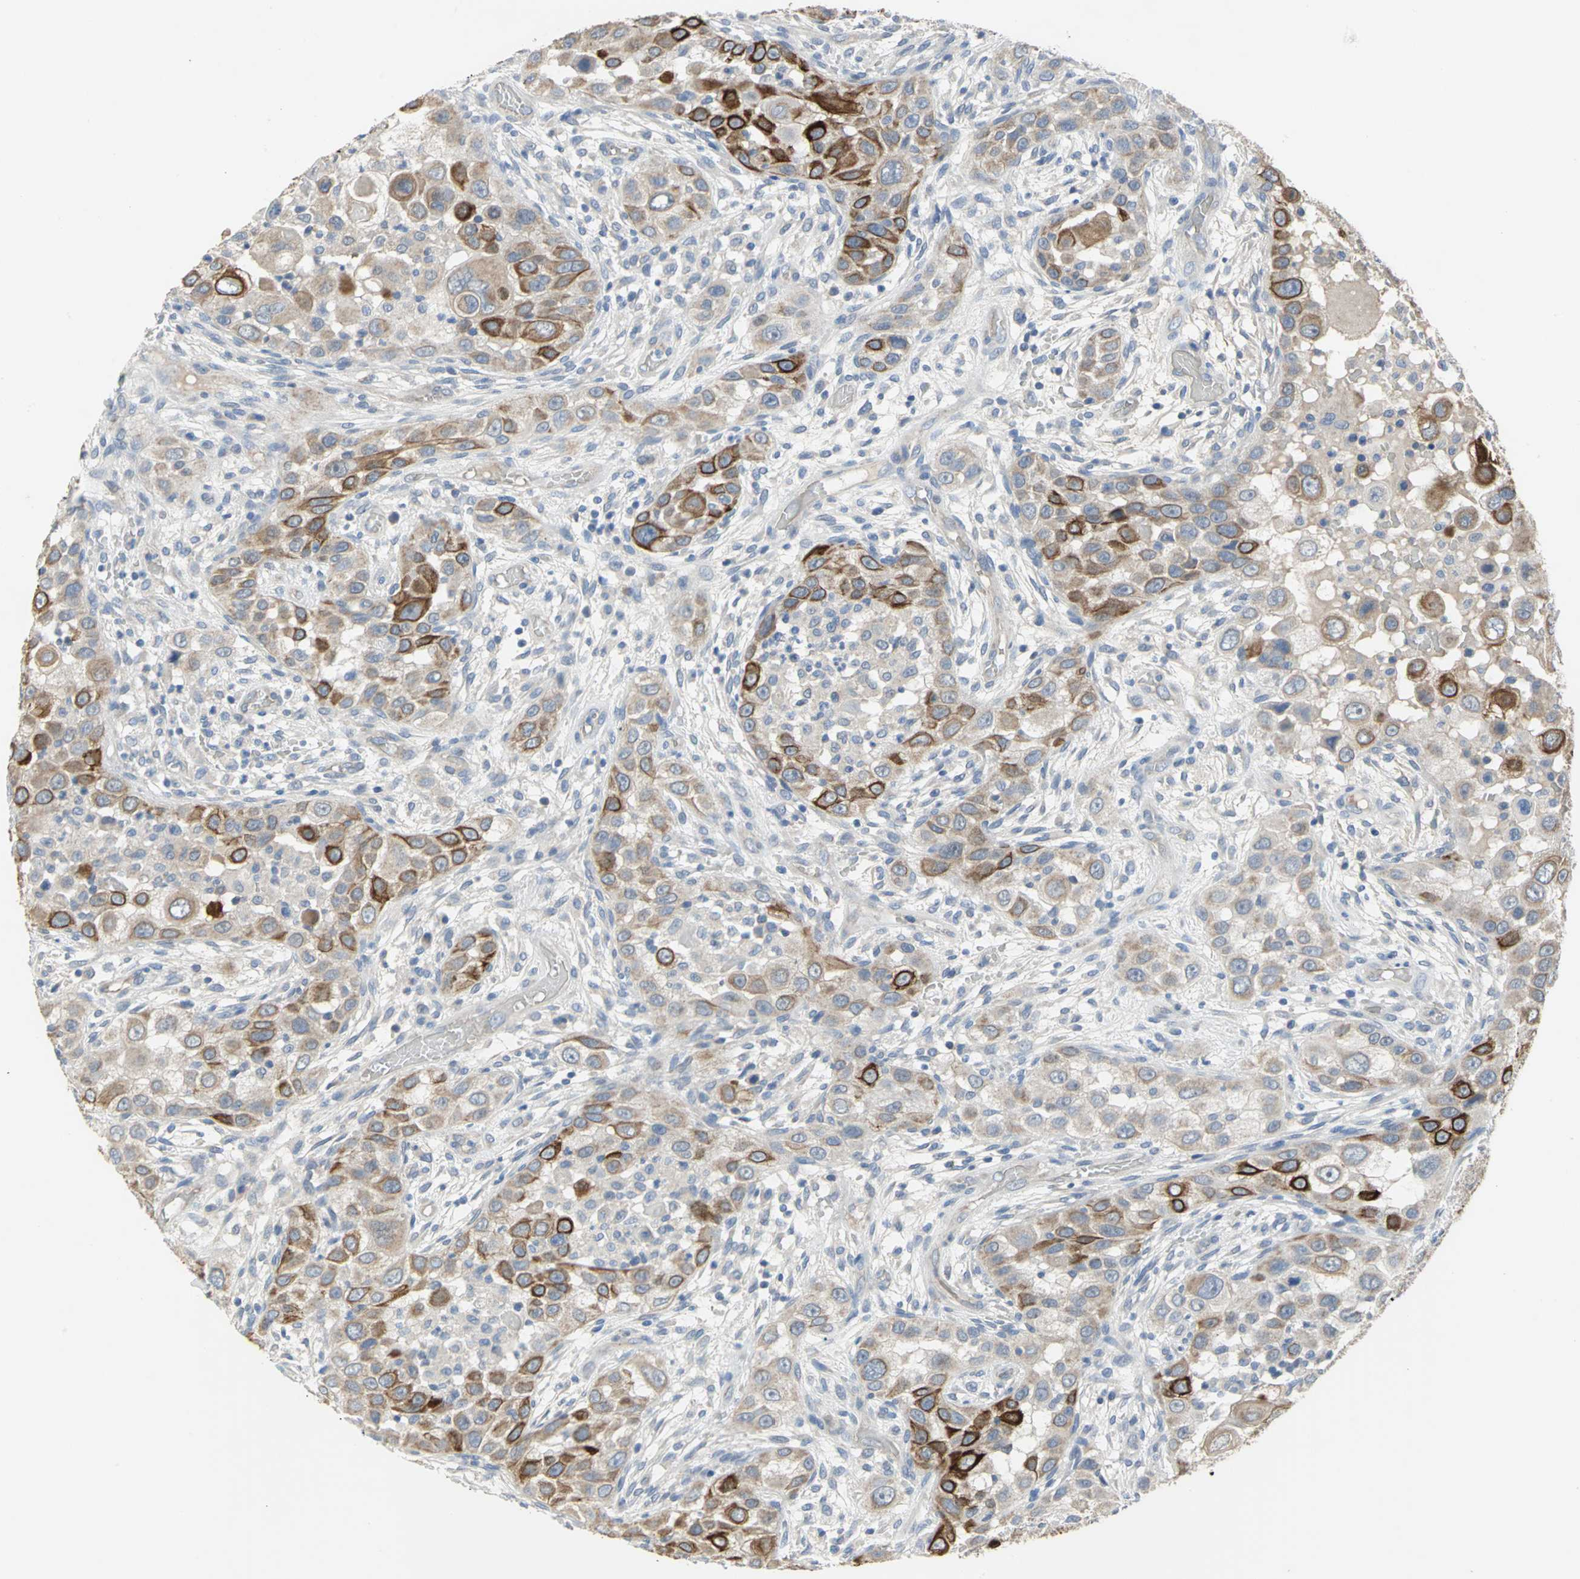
{"staining": {"intensity": "strong", "quantity": "25%-75%", "location": "cytoplasmic/membranous"}, "tissue": "head and neck cancer", "cell_type": "Tumor cells", "image_type": "cancer", "snomed": [{"axis": "morphology", "description": "Carcinoma, NOS"}, {"axis": "topography", "description": "Head-Neck"}], "caption": "Protein positivity by immunohistochemistry reveals strong cytoplasmic/membranous positivity in about 25%-75% of tumor cells in head and neck cancer.", "gene": "HTR1F", "patient": {"sex": "male", "age": 87}}